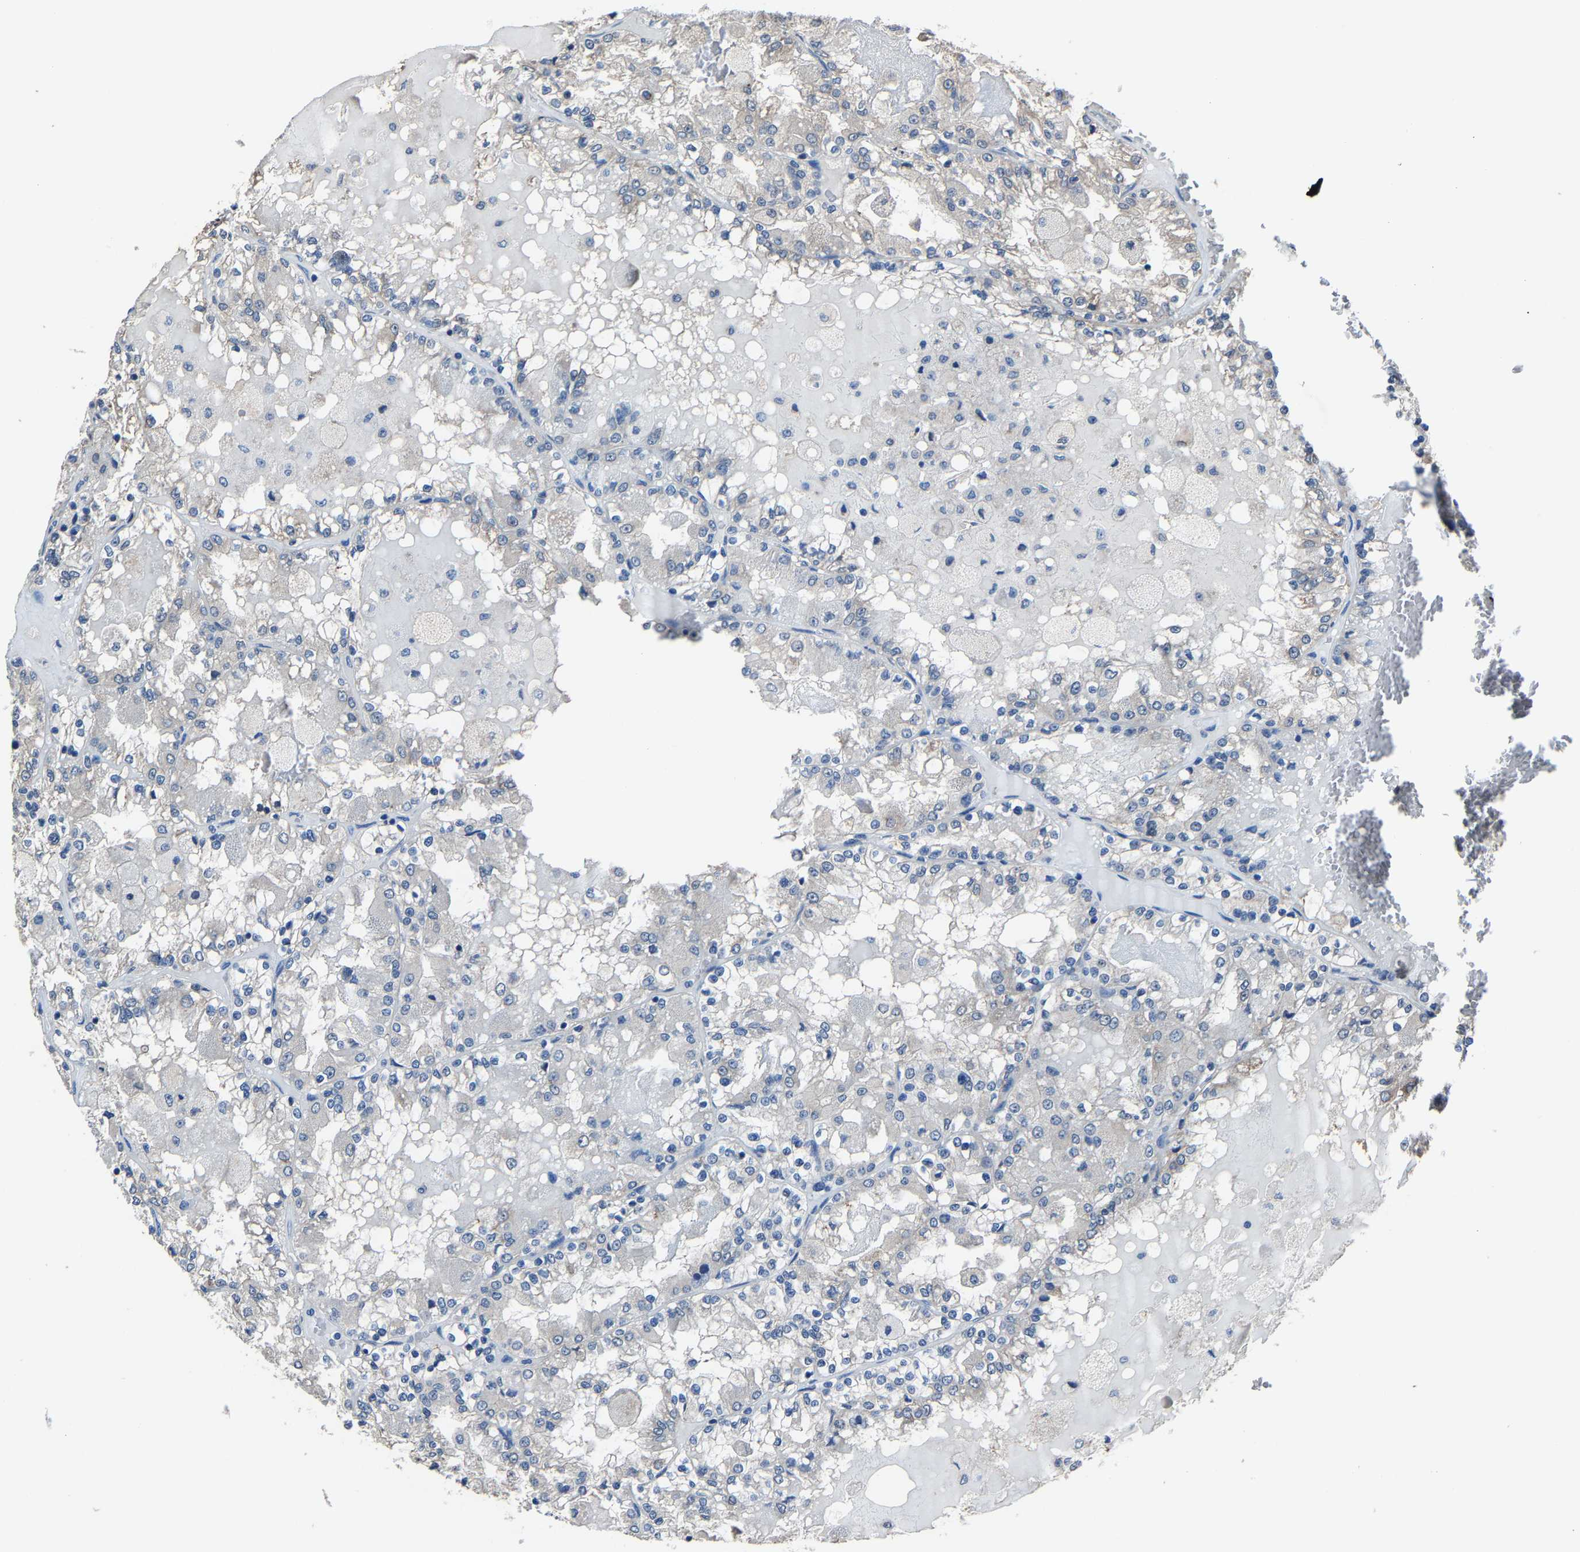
{"staining": {"intensity": "negative", "quantity": "none", "location": "none"}, "tissue": "renal cancer", "cell_type": "Tumor cells", "image_type": "cancer", "snomed": [{"axis": "morphology", "description": "Adenocarcinoma, NOS"}, {"axis": "topography", "description": "Kidney"}], "caption": "Immunohistochemistry image of neoplastic tissue: renal cancer stained with DAB demonstrates no significant protein staining in tumor cells.", "gene": "STRBP", "patient": {"sex": "female", "age": 56}}